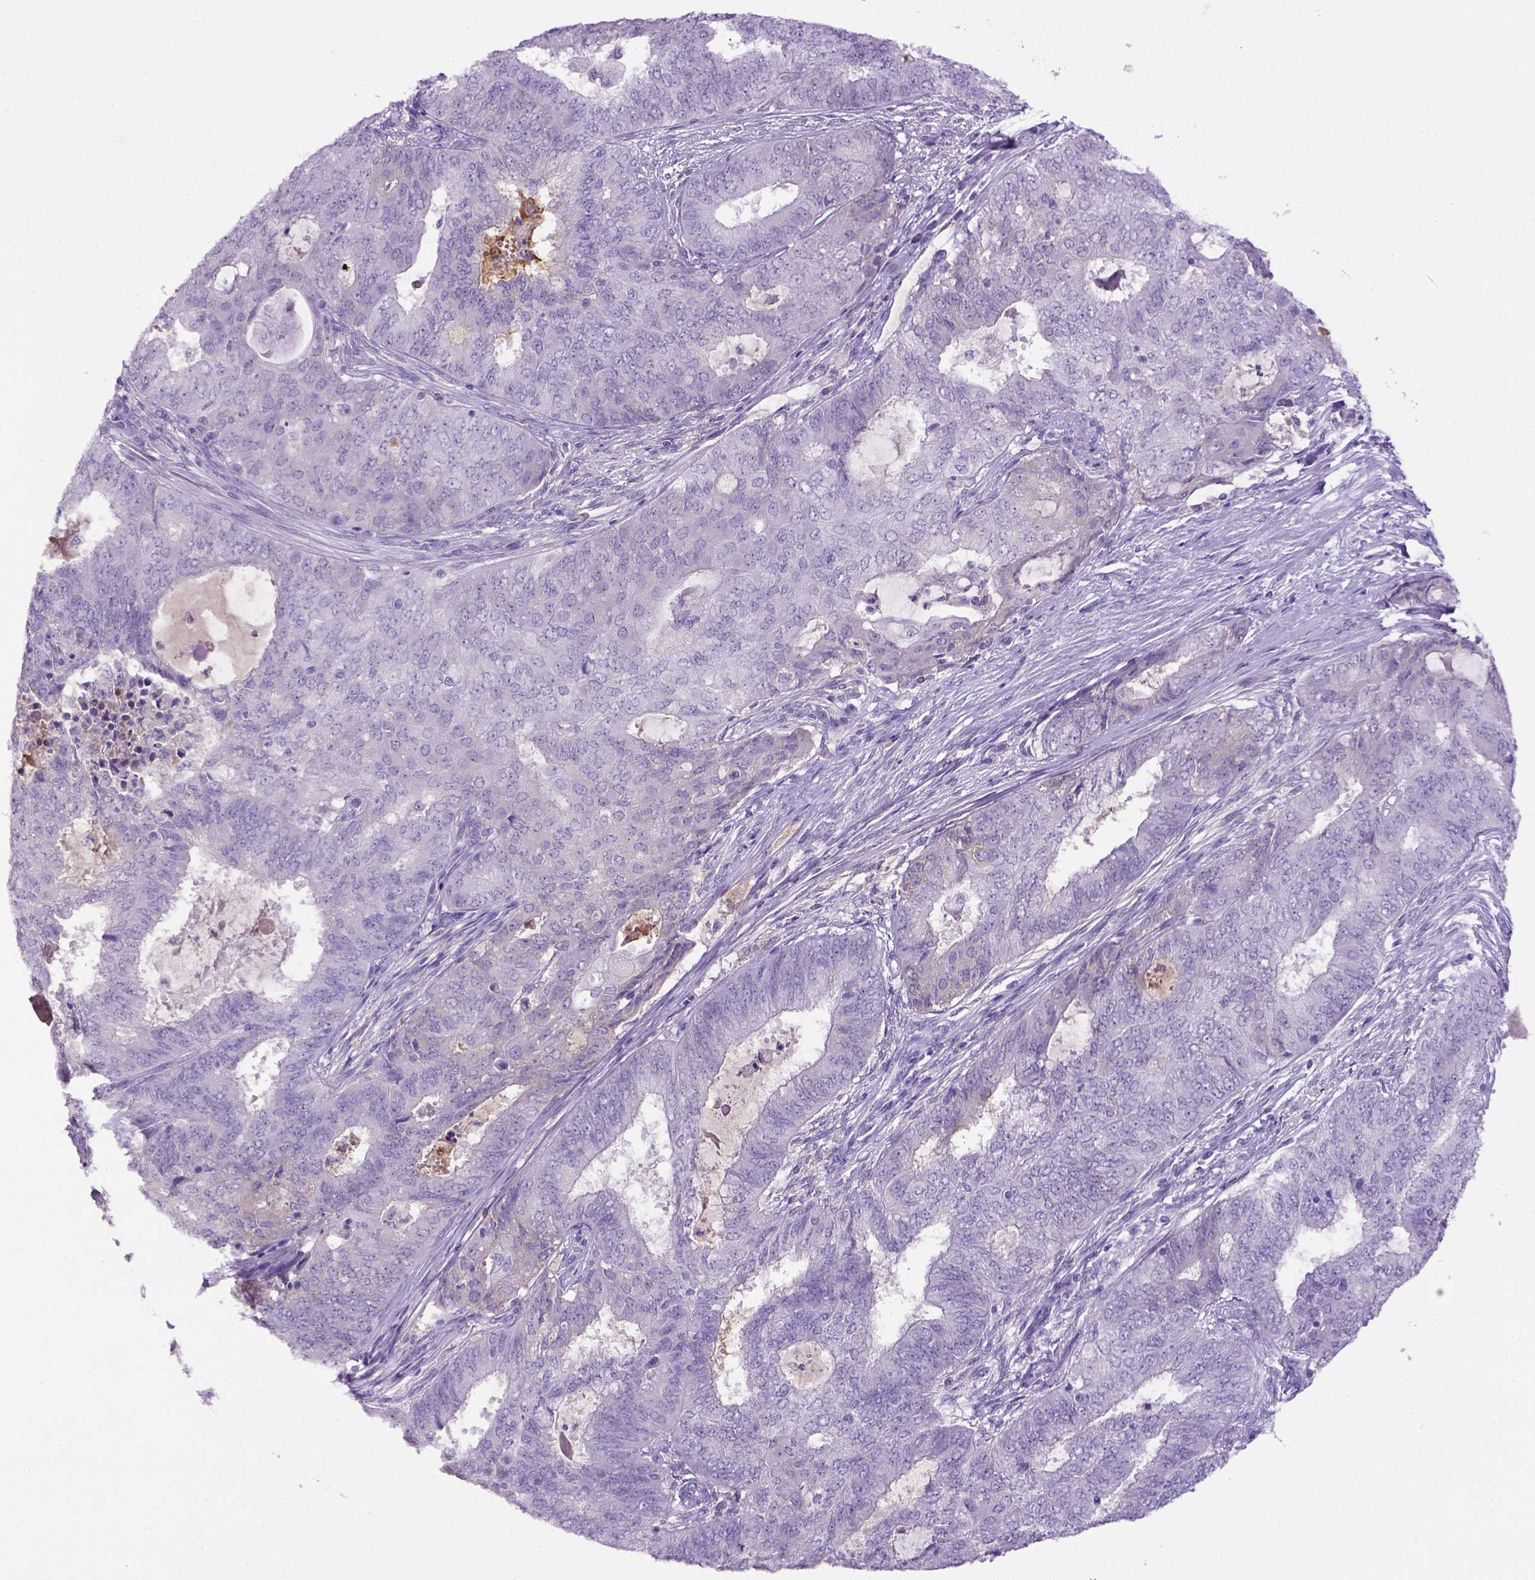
{"staining": {"intensity": "negative", "quantity": "none", "location": "none"}, "tissue": "endometrial cancer", "cell_type": "Tumor cells", "image_type": "cancer", "snomed": [{"axis": "morphology", "description": "Adenocarcinoma, NOS"}, {"axis": "topography", "description": "Endometrium"}], "caption": "The photomicrograph reveals no significant staining in tumor cells of endometrial adenocarcinoma.", "gene": "ITIH4", "patient": {"sex": "female", "age": 62}}